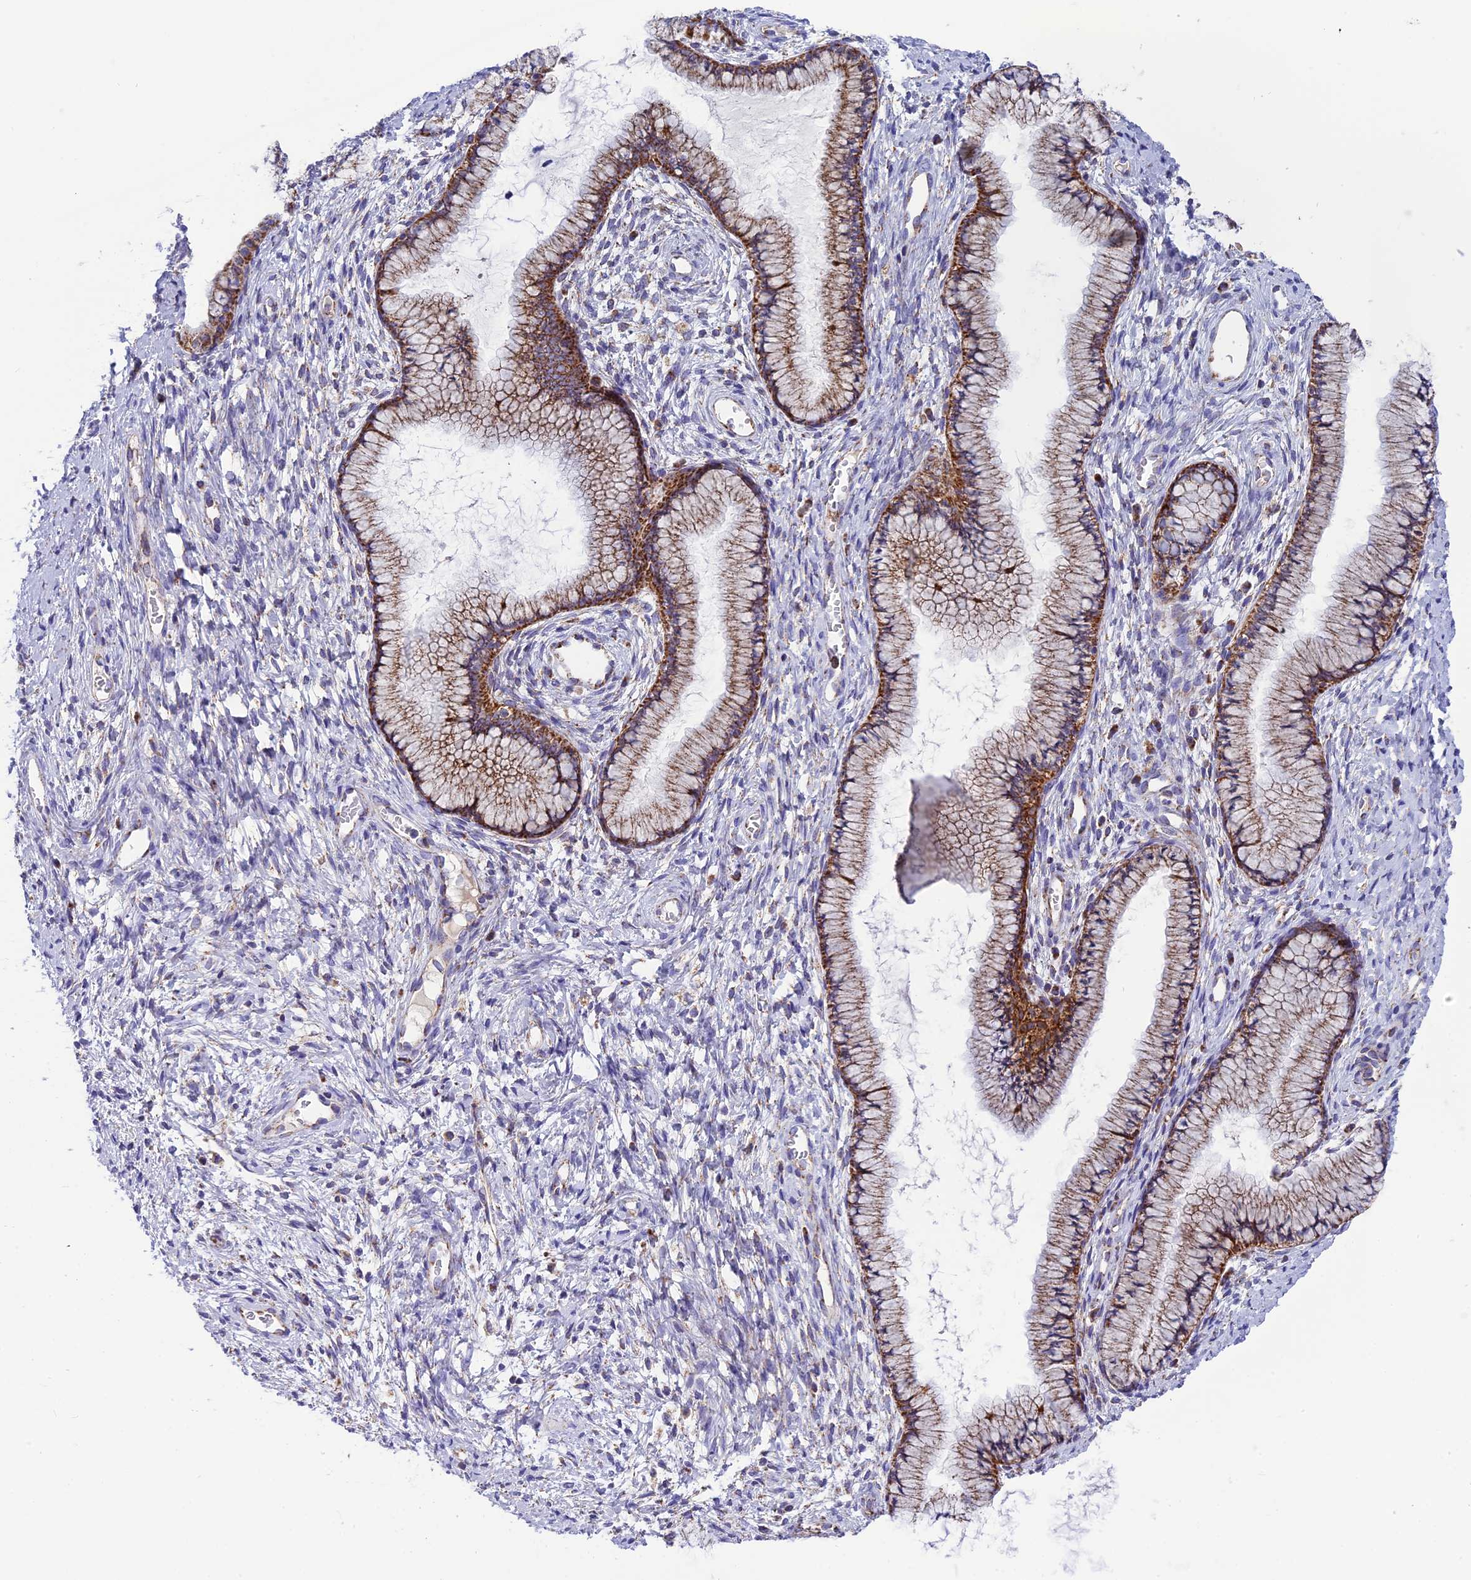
{"staining": {"intensity": "moderate", "quantity": ">75%", "location": "cytoplasmic/membranous"}, "tissue": "cervix", "cell_type": "Glandular cells", "image_type": "normal", "snomed": [{"axis": "morphology", "description": "Normal tissue, NOS"}, {"axis": "topography", "description": "Cervix"}], "caption": "Glandular cells exhibit moderate cytoplasmic/membranous expression in about >75% of cells in benign cervix. (brown staining indicates protein expression, while blue staining denotes nuclei).", "gene": "MRPS34", "patient": {"sex": "female", "age": 42}}